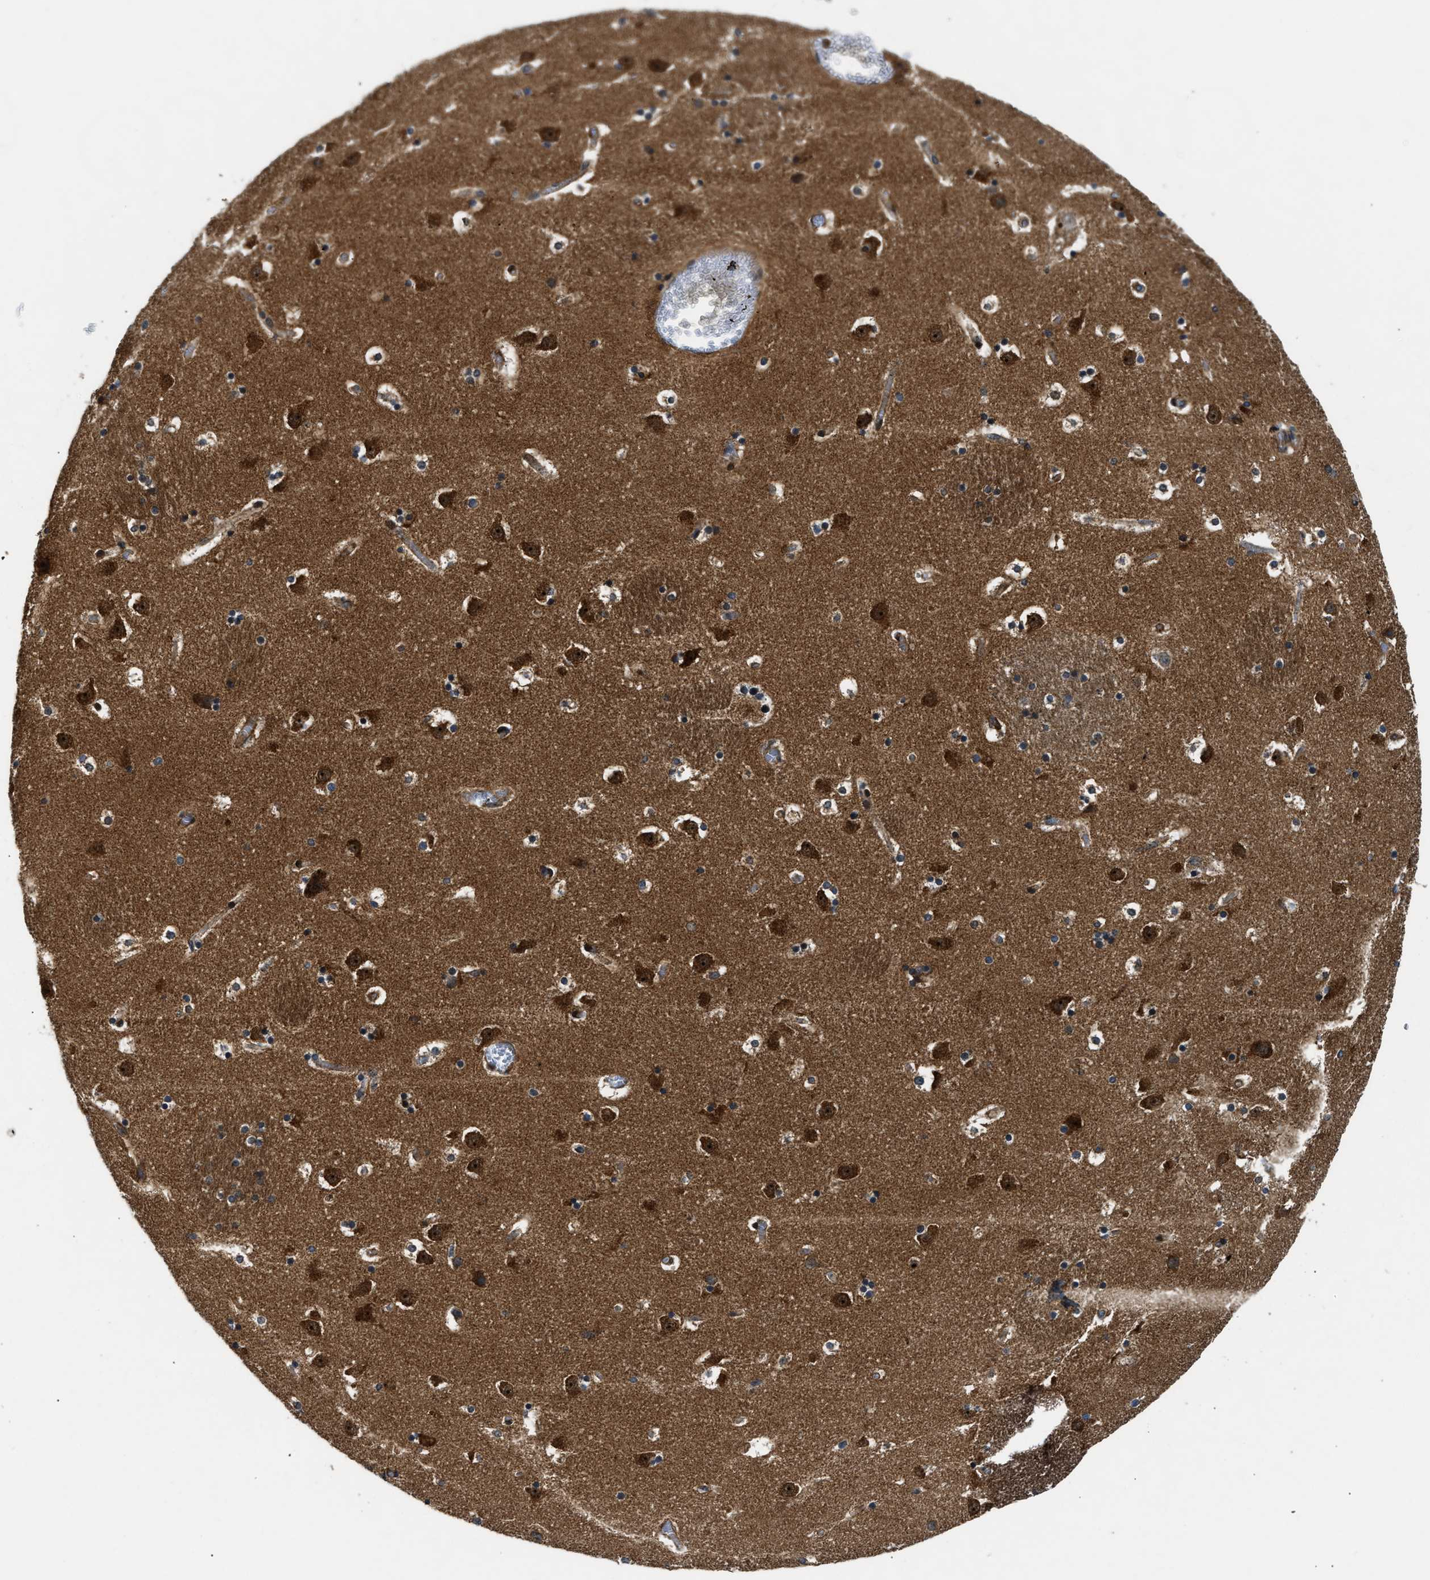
{"staining": {"intensity": "moderate", "quantity": ">75%", "location": "cytoplasmic/membranous"}, "tissue": "caudate", "cell_type": "Glial cells", "image_type": "normal", "snomed": [{"axis": "morphology", "description": "Normal tissue, NOS"}, {"axis": "topography", "description": "Lateral ventricle wall"}], "caption": "This photomicrograph shows benign caudate stained with IHC to label a protein in brown. The cytoplasmic/membranous of glial cells show moderate positivity for the protein. Nuclei are counter-stained blue.", "gene": "PNPLA8", "patient": {"sex": "male", "age": 45}}